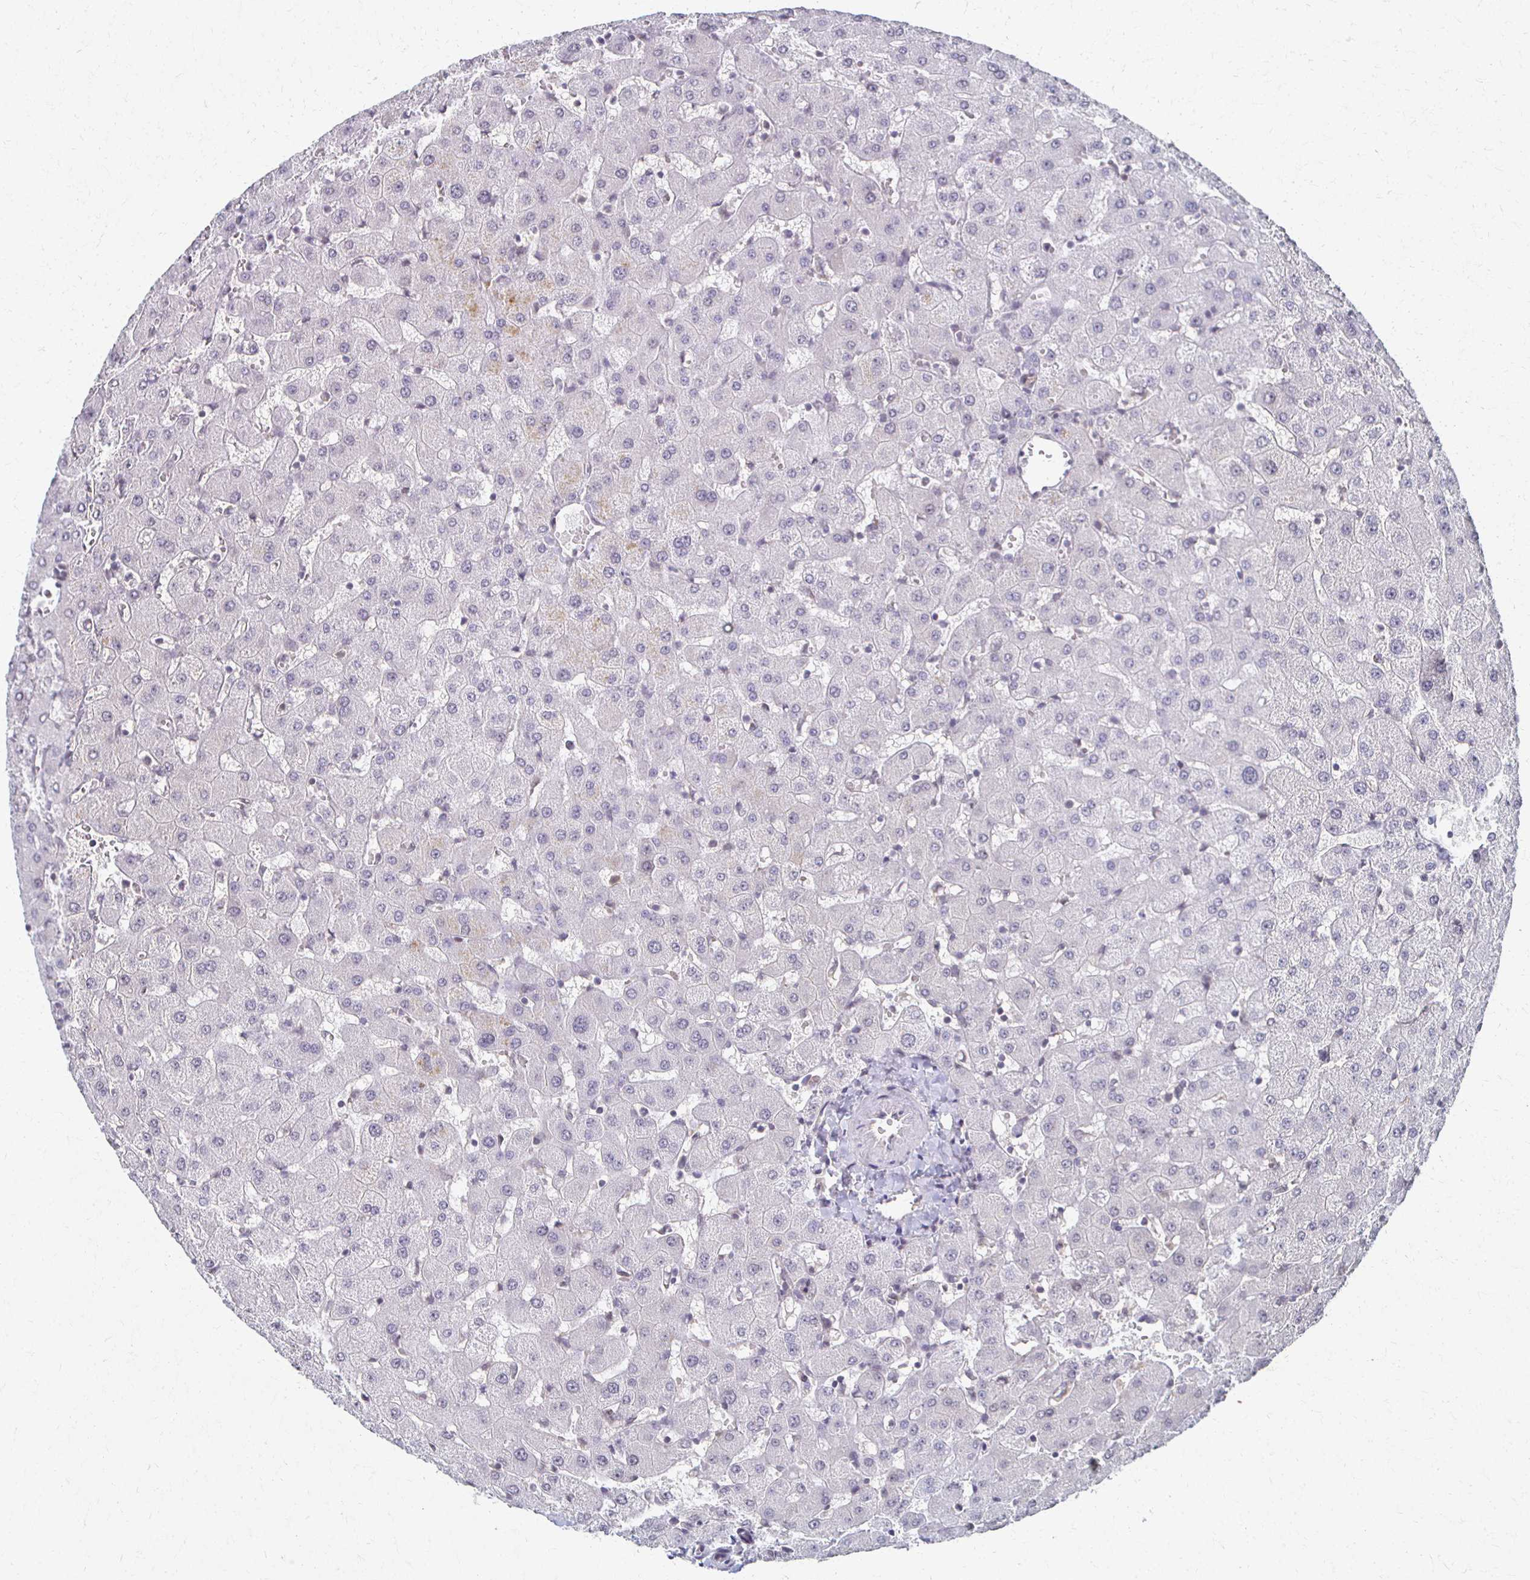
{"staining": {"intensity": "negative", "quantity": "none", "location": "none"}, "tissue": "liver", "cell_type": "Cholangiocytes", "image_type": "normal", "snomed": [{"axis": "morphology", "description": "Normal tissue, NOS"}, {"axis": "topography", "description": "Liver"}], "caption": "A high-resolution histopathology image shows immunohistochemistry (IHC) staining of normal liver, which shows no significant positivity in cholangiocytes. (DAB (3,3'-diaminobenzidine) IHC with hematoxylin counter stain).", "gene": "DAB1", "patient": {"sex": "female", "age": 63}}